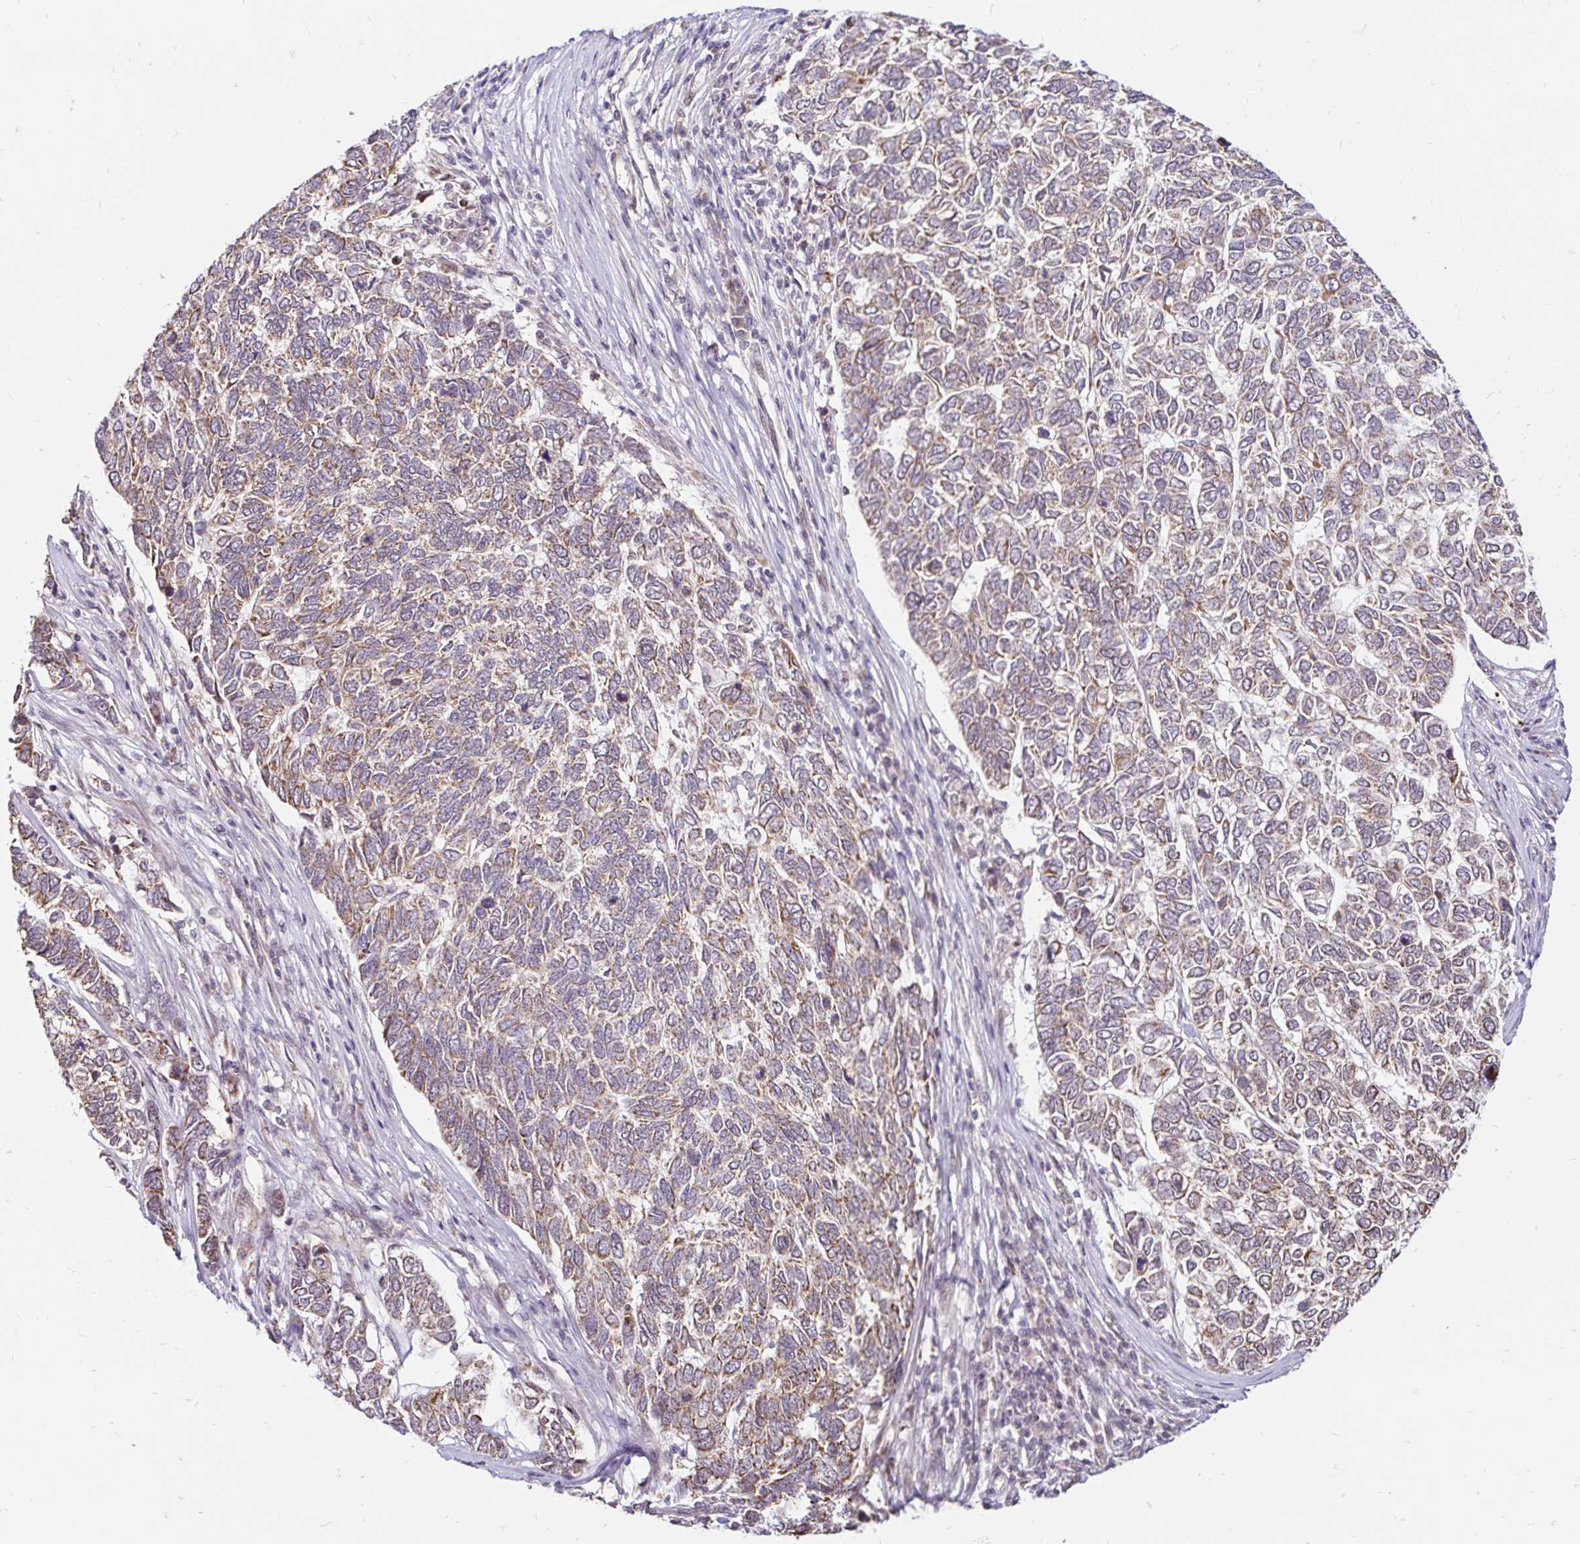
{"staining": {"intensity": "moderate", "quantity": "25%-75%", "location": "cytoplasmic/membranous"}, "tissue": "skin cancer", "cell_type": "Tumor cells", "image_type": "cancer", "snomed": [{"axis": "morphology", "description": "Basal cell carcinoma"}, {"axis": "topography", "description": "Skin"}], "caption": "A high-resolution photomicrograph shows immunohistochemistry staining of basal cell carcinoma (skin), which reveals moderate cytoplasmic/membranous staining in approximately 25%-75% of tumor cells. The staining was performed using DAB (3,3'-diaminobenzidine), with brown indicating positive protein expression. Nuclei are stained blue with hematoxylin.", "gene": "TIMM50", "patient": {"sex": "female", "age": 65}}